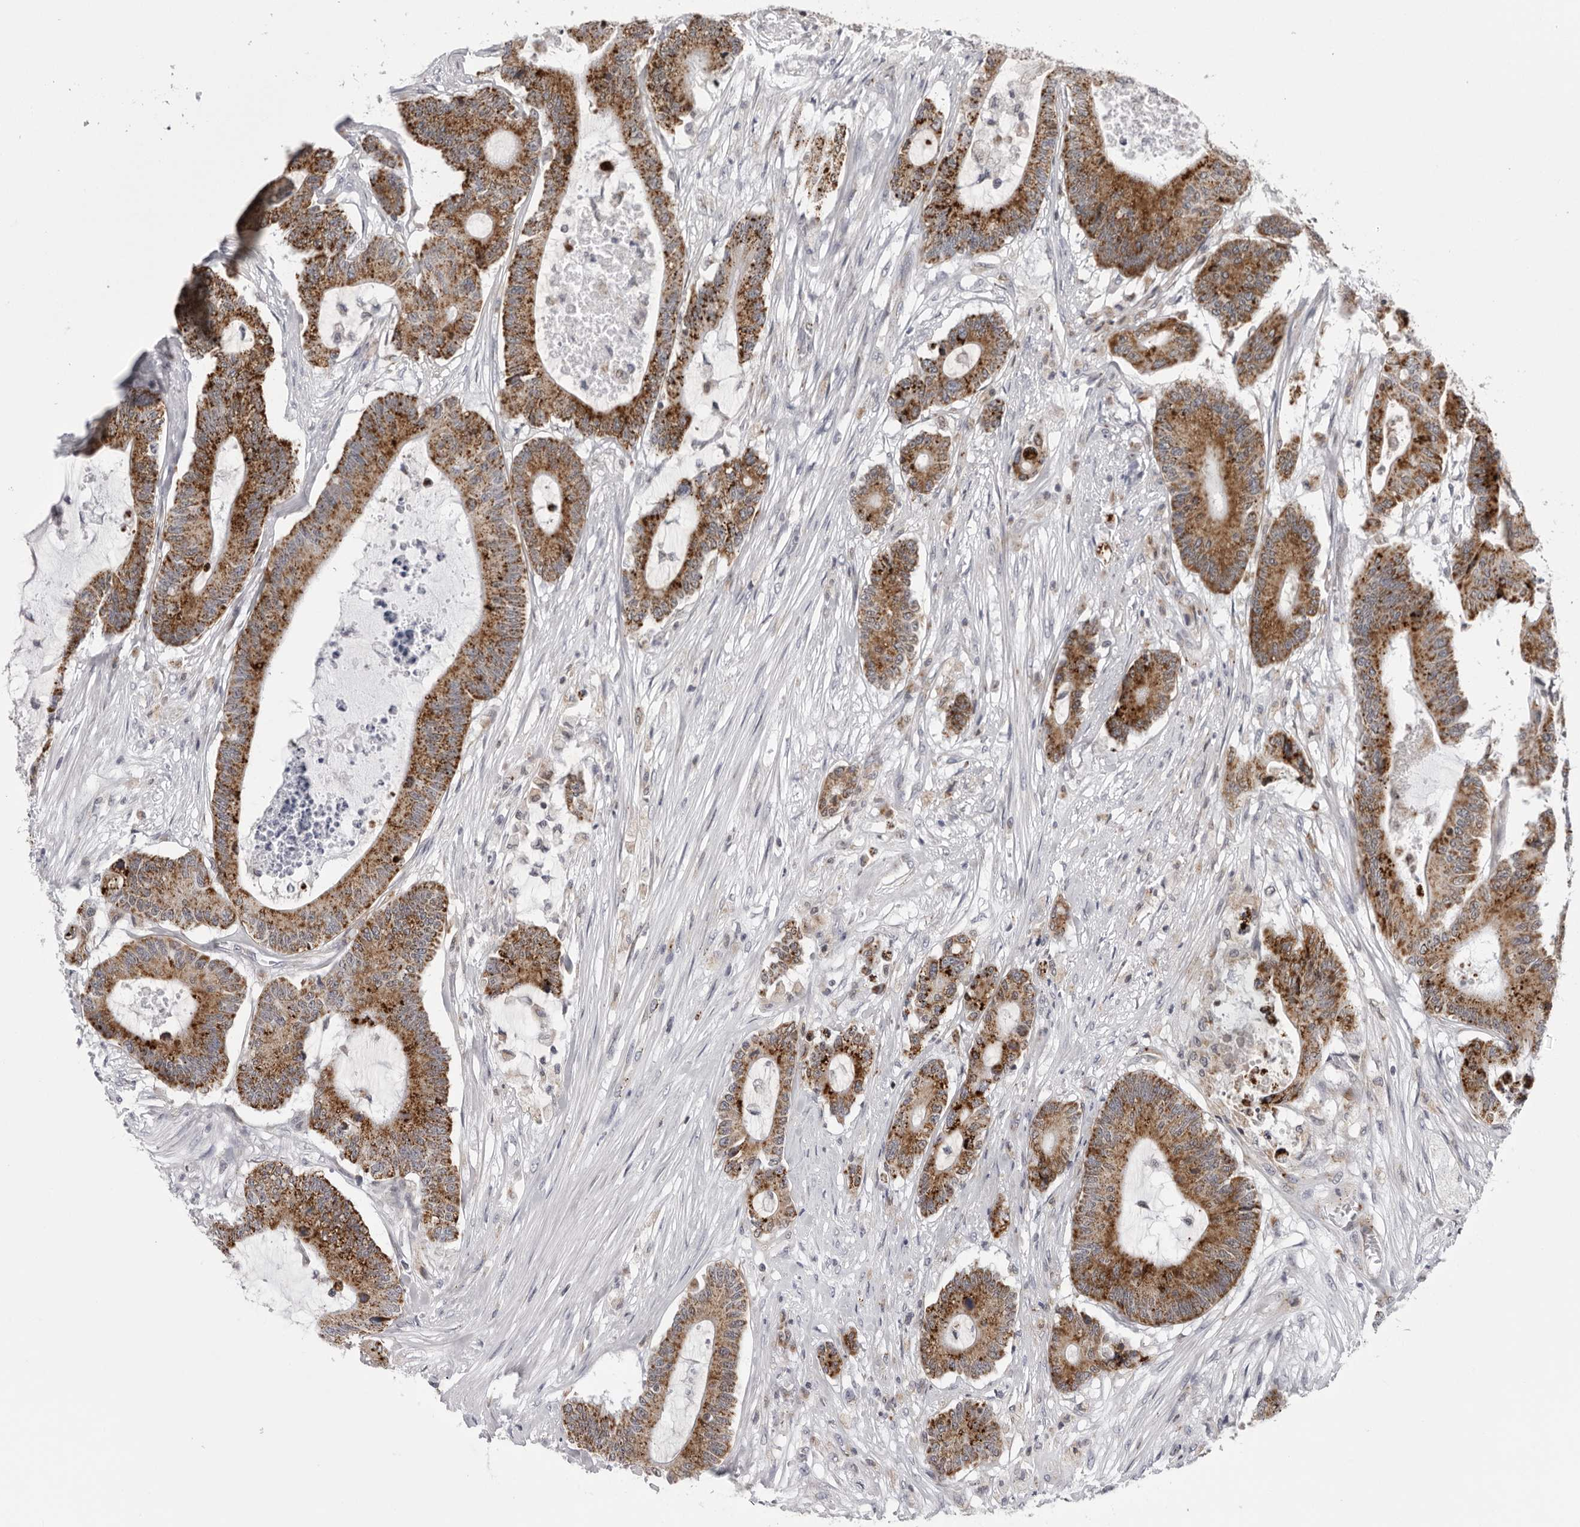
{"staining": {"intensity": "strong", "quantity": ">75%", "location": "cytoplasmic/membranous"}, "tissue": "colorectal cancer", "cell_type": "Tumor cells", "image_type": "cancer", "snomed": [{"axis": "morphology", "description": "Adenocarcinoma, NOS"}, {"axis": "topography", "description": "Colon"}], "caption": "Protein expression analysis of adenocarcinoma (colorectal) exhibits strong cytoplasmic/membranous staining in approximately >75% of tumor cells. Using DAB (3,3'-diaminobenzidine) (brown) and hematoxylin (blue) stains, captured at high magnification using brightfield microscopy.", "gene": "CPT2", "patient": {"sex": "female", "age": 84}}